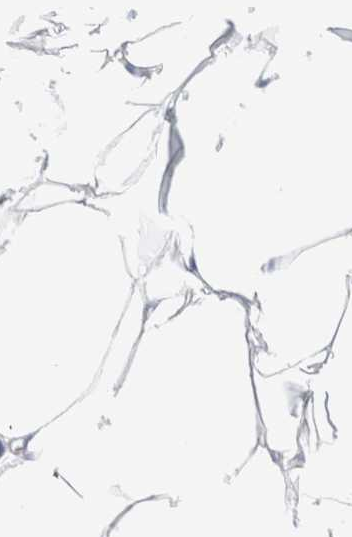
{"staining": {"intensity": "negative", "quantity": "none", "location": "none"}, "tissue": "adipose tissue", "cell_type": "Adipocytes", "image_type": "normal", "snomed": [{"axis": "morphology", "description": "Normal tissue, NOS"}, {"axis": "morphology", "description": "Adenocarcinoma, NOS"}, {"axis": "topography", "description": "Colon"}, {"axis": "topography", "description": "Peripheral nerve tissue"}], "caption": "Adipose tissue stained for a protein using immunohistochemistry displays no positivity adipocytes.", "gene": "DPYS", "patient": {"sex": "male", "age": 14}}